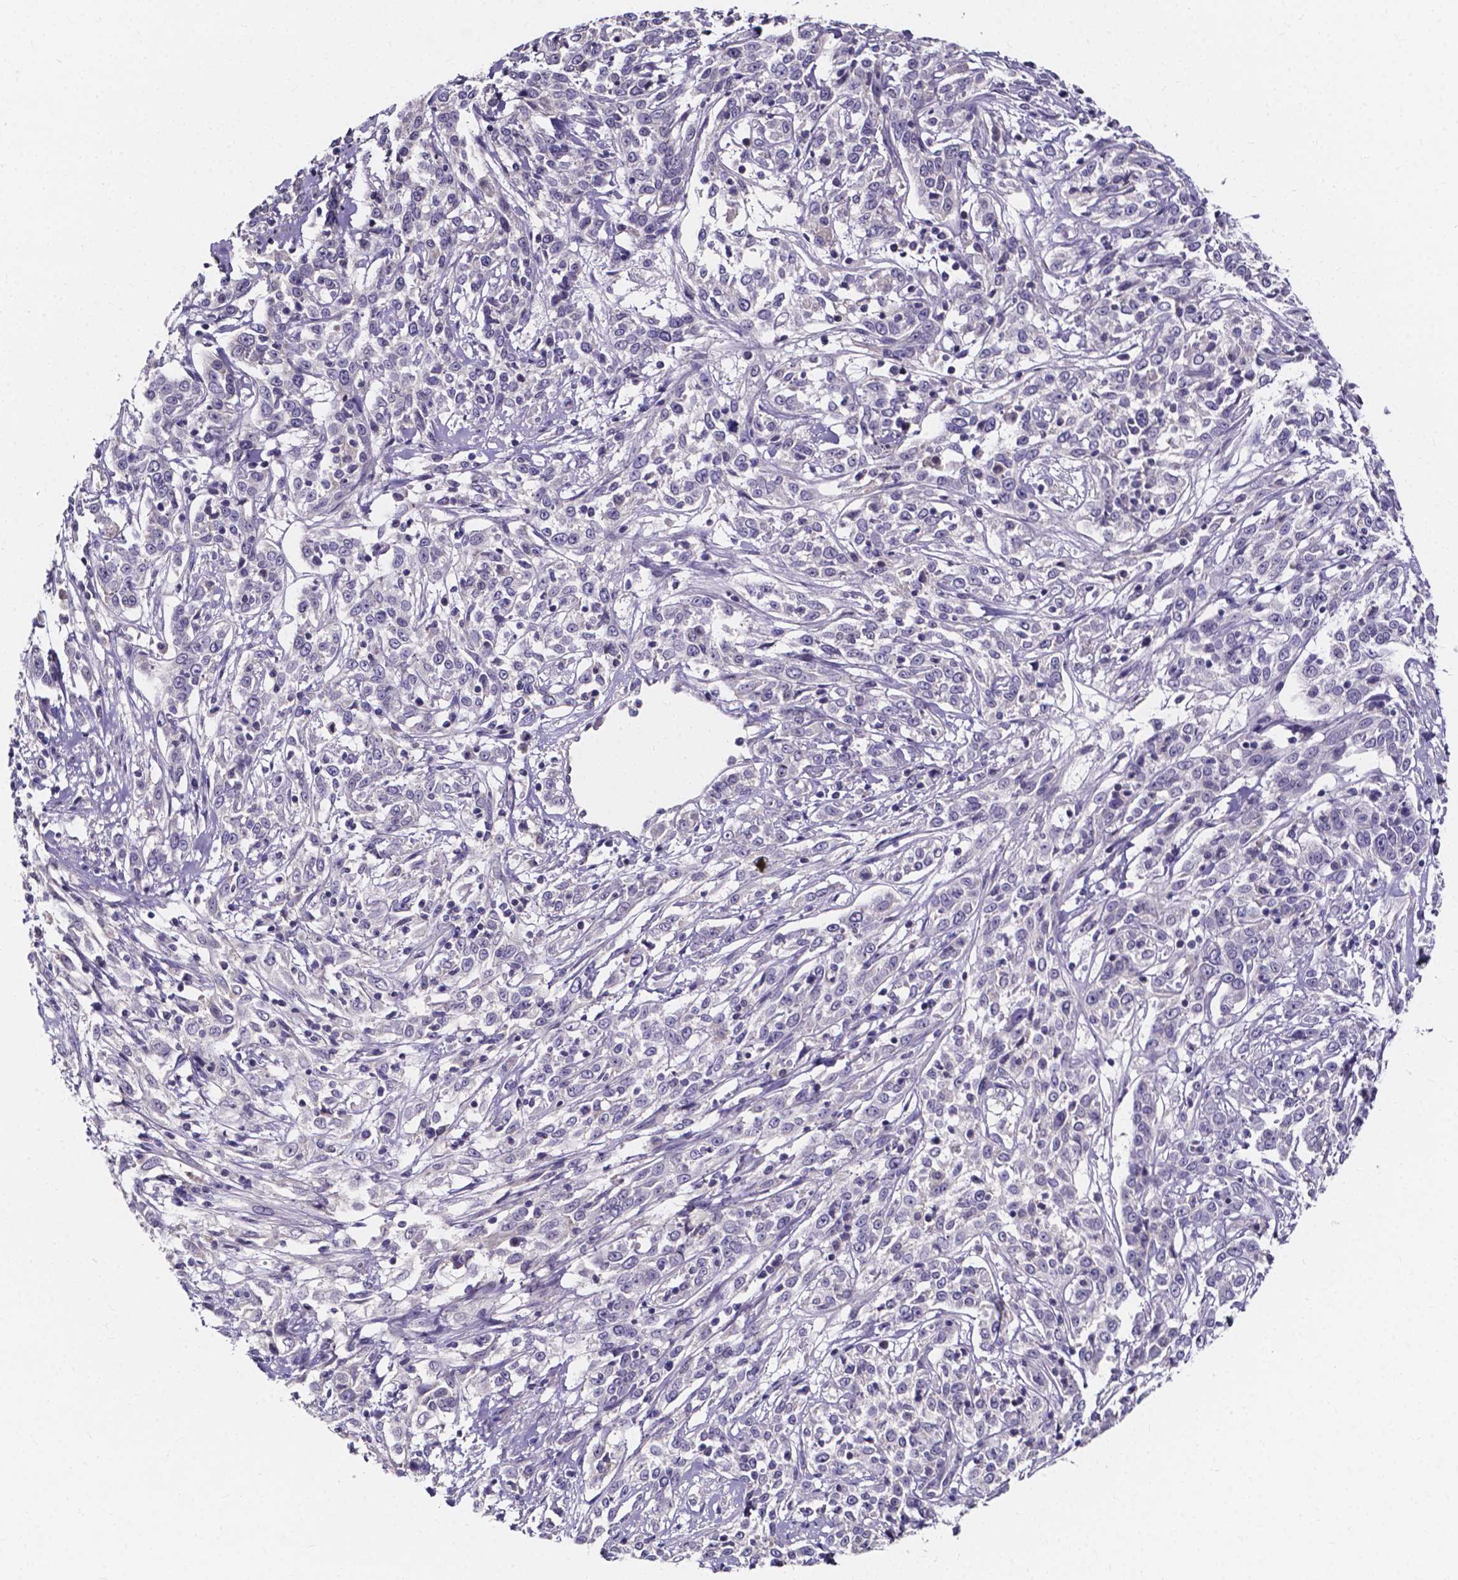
{"staining": {"intensity": "negative", "quantity": "none", "location": "none"}, "tissue": "cervical cancer", "cell_type": "Tumor cells", "image_type": "cancer", "snomed": [{"axis": "morphology", "description": "Adenocarcinoma, NOS"}, {"axis": "topography", "description": "Cervix"}], "caption": "Cervical cancer stained for a protein using immunohistochemistry exhibits no expression tumor cells.", "gene": "SPOCD1", "patient": {"sex": "female", "age": 40}}